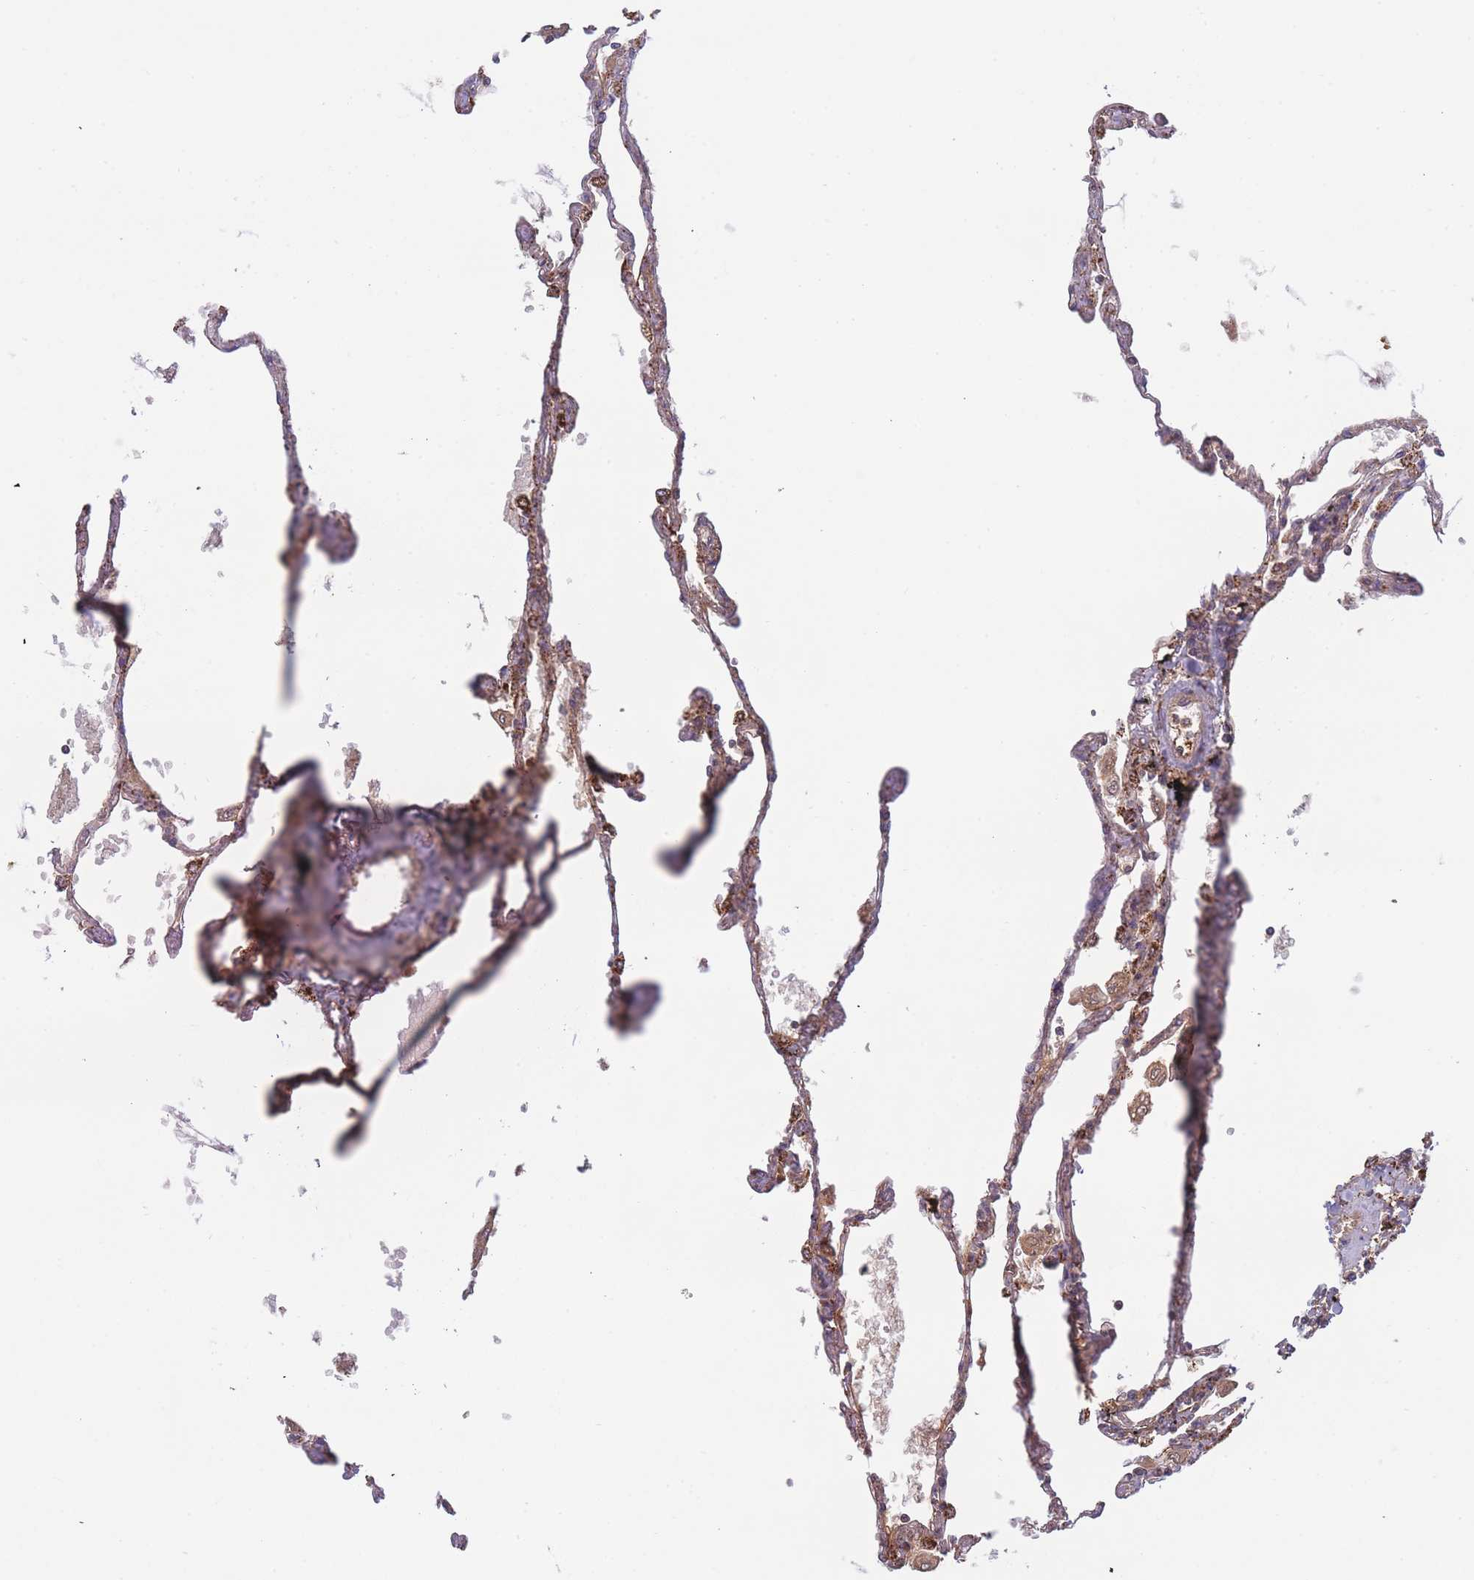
{"staining": {"intensity": "moderate", "quantity": "25%-75%", "location": "cytoplasmic/membranous"}, "tissue": "lung", "cell_type": "Alveolar cells", "image_type": "normal", "snomed": [{"axis": "morphology", "description": "Normal tissue, NOS"}, {"axis": "topography", "description": "Lung"}], "caption": "A photomicrograph of lung stained for a protein displays moderate cytoplasmic/membranous brown staining in alveolar cells. The staining was performed using DAB, with brown indicating positive protein expression. Nuclei are stained blue with hematoxylin.", "gene": "MRPL17", "patient": {"sex": "female", "age": 67}}